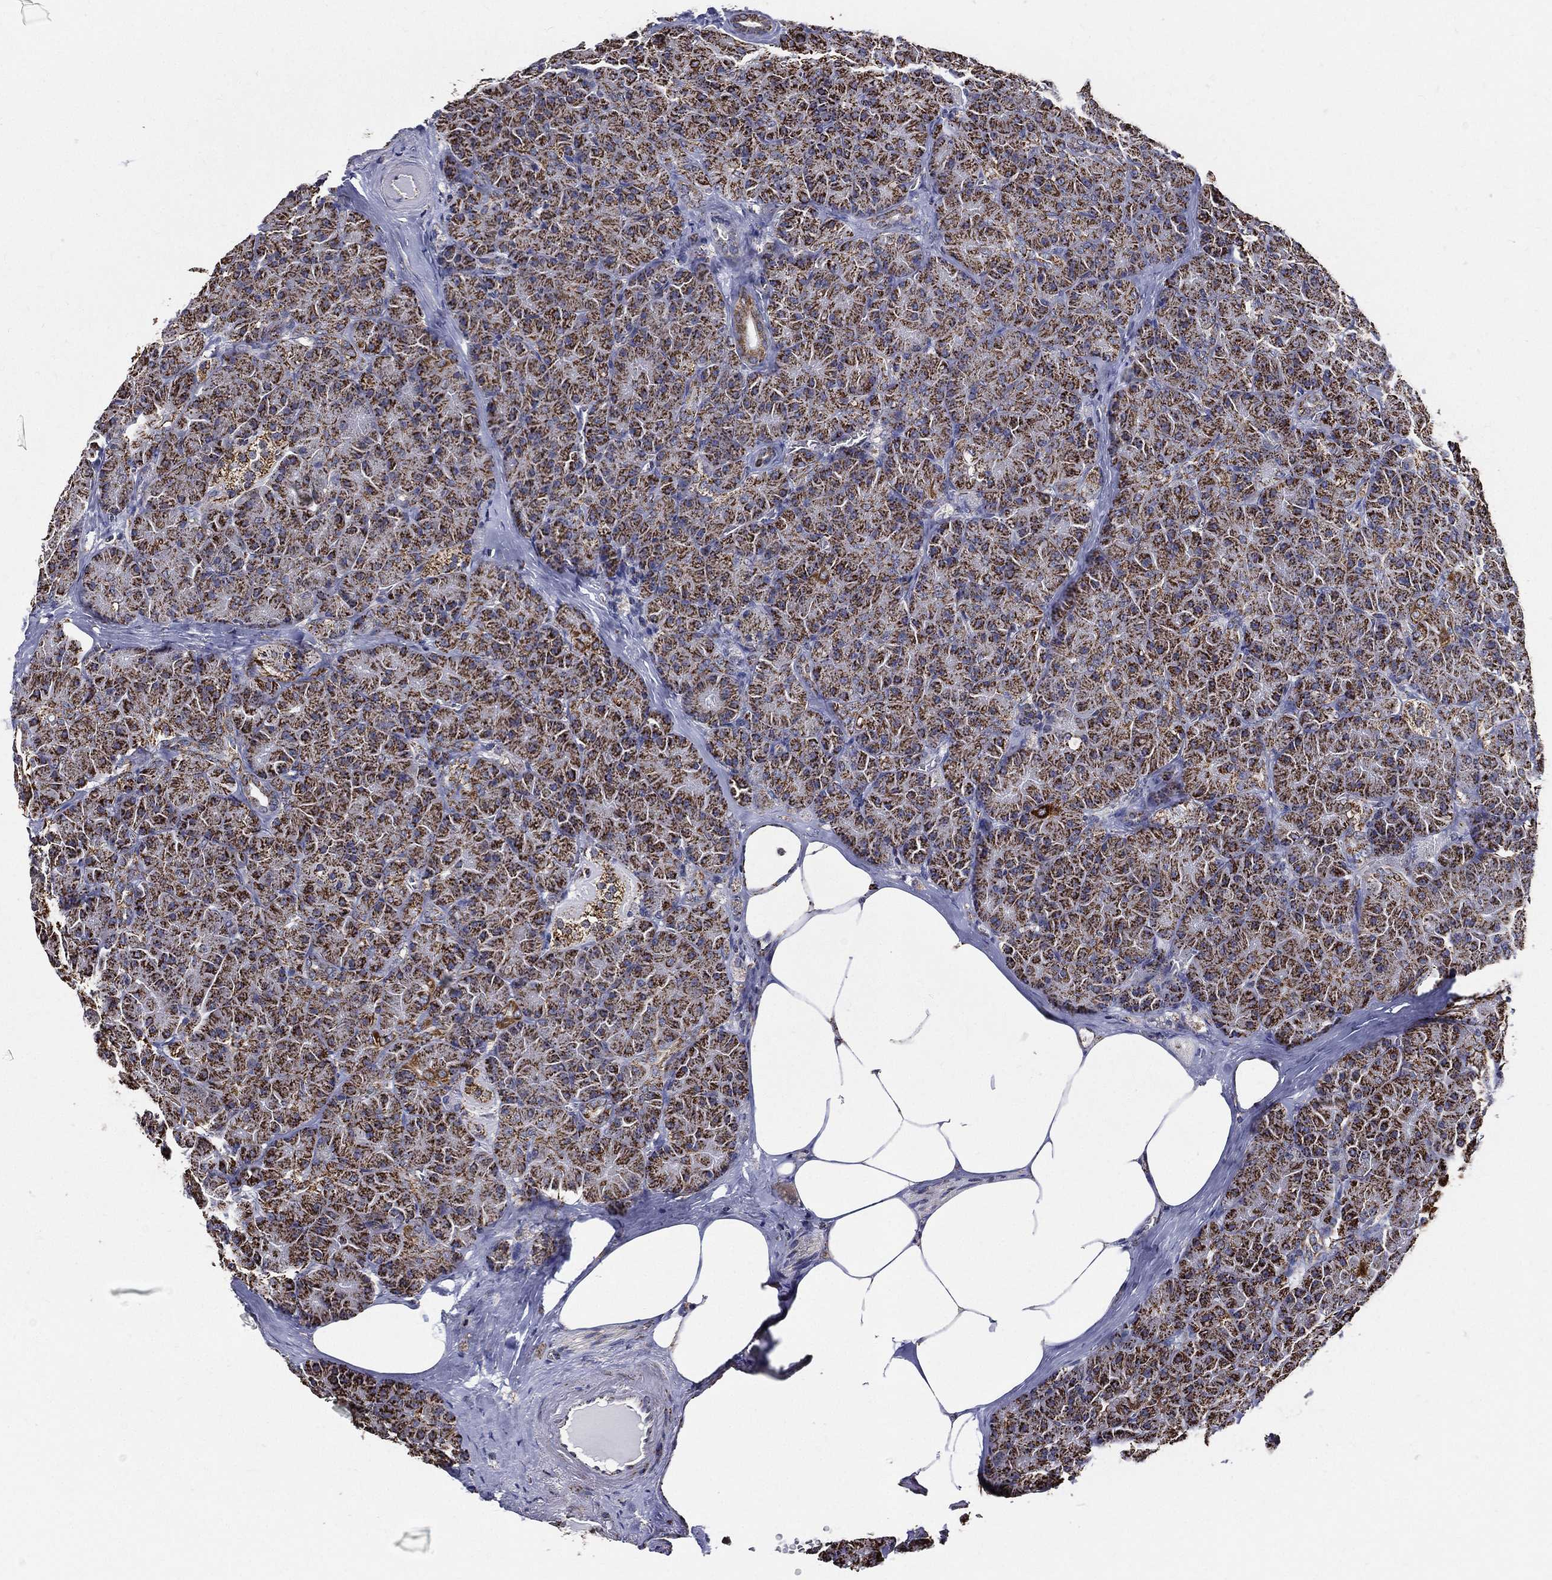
{"staining": {"intensity": "strong", "quantity": ">75%", "location": "cytoplasmic/membranous"}, "tissue": "pancreas", "cell_type": "Exocrine glandular cells", "image_type": "normal", "snomed": [{"axis": "morphology", "description": "Normal tissue, NOS"}, {"axis": "topography", "description": "Pancreas"}], "caption": "Normal pancreas was stained to show a protein in brown. There is high levels of strong cytoplasmic/membranous expression in approximately >75% of exocrine glandular cells.", "gene": "NDUFAB1", "patient": {"sex": "male", "age": 57}}